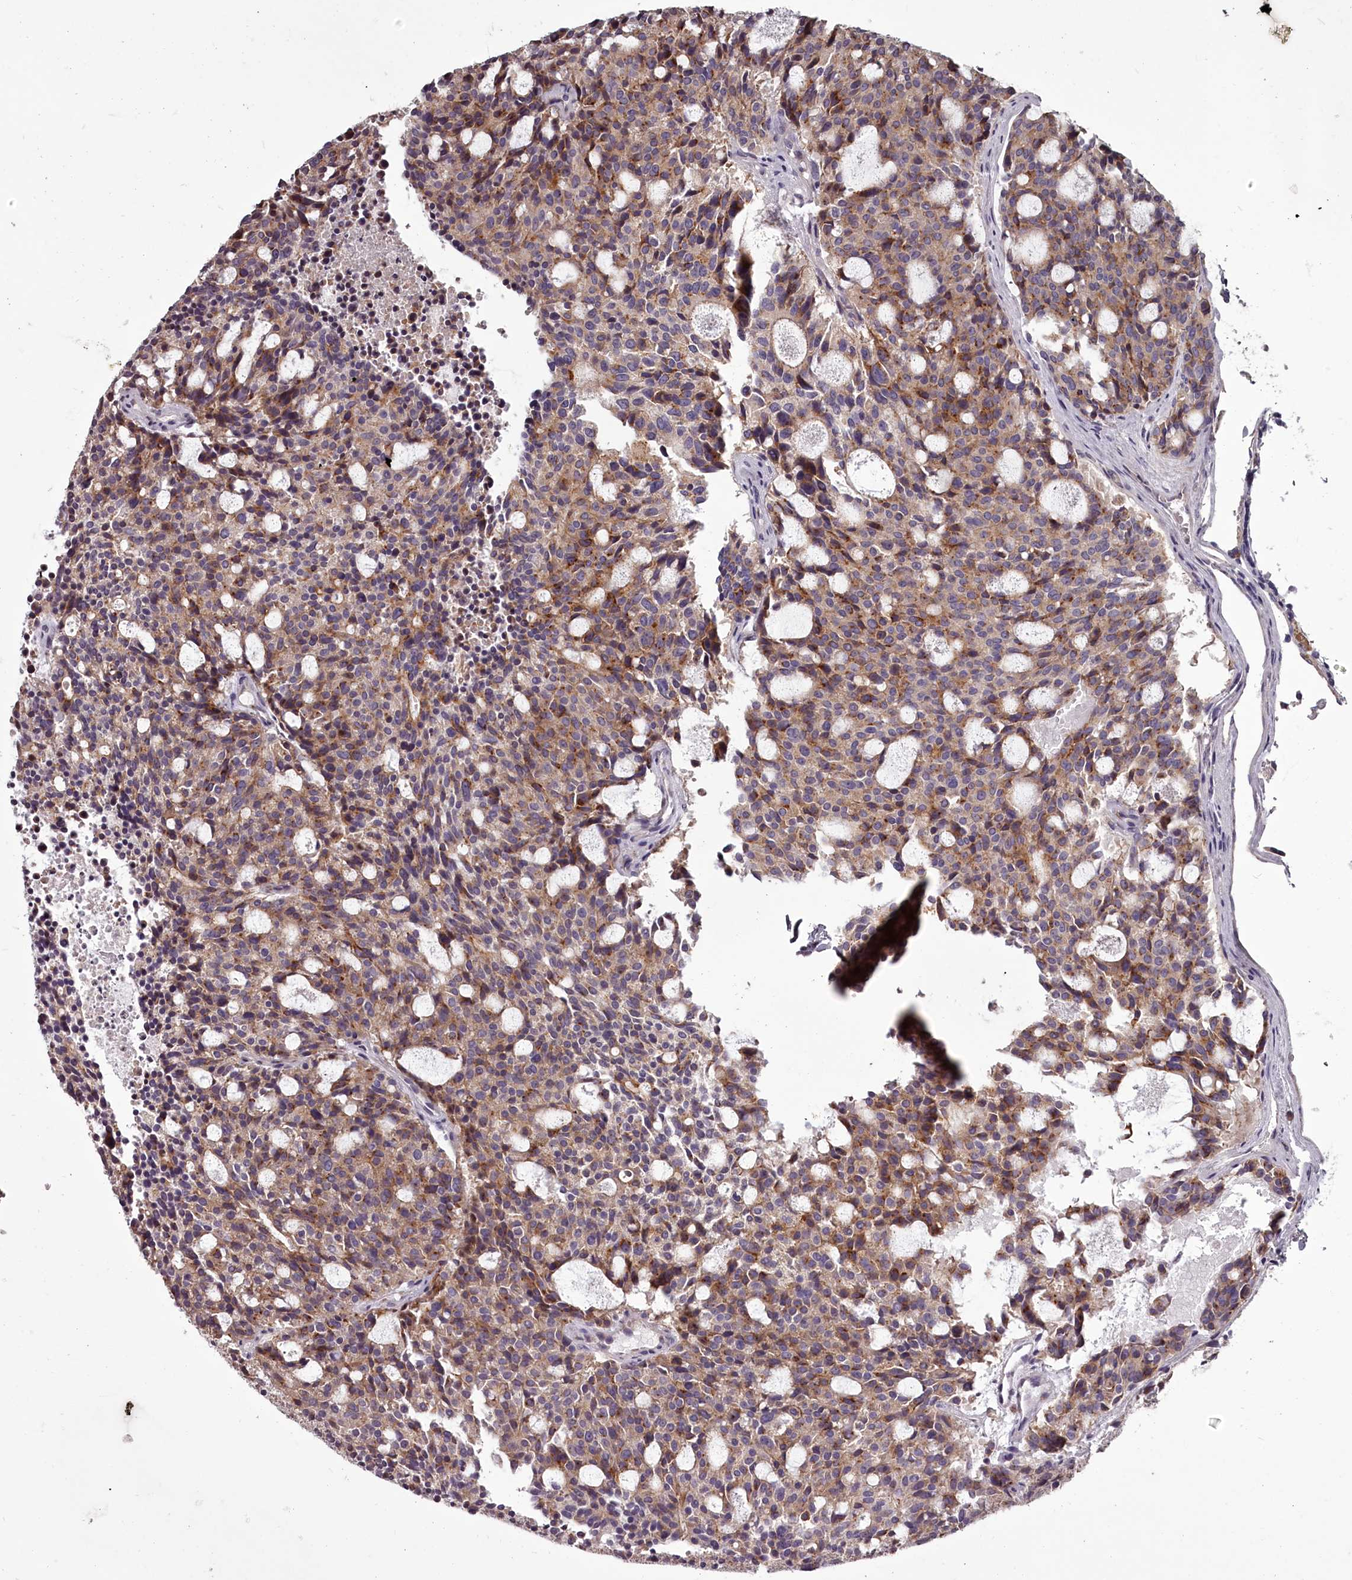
{"staining": {"intensity": "weak", "quantity": "25%-75%", "location": "cytoplasmic/membranous"}, "tissue": "carcinoid", "cell_type": "Tumor cells", "image_type": "cancer", "snomed": [{"axis": "morphology", "description": "Carcinoid, malignant, NOS"}, {"axis": "topography", "description": "Pancreas"}], "caption": "Immunohistochemistry micrograph of neoplastic tissue: human malignant carcinoid stained using IHC shows low levels of weak protein expression localized specifically in the cytoplasmic/membranous of tumor cells, appearing as a cytoplasmic/membranous brown color.", "gene": "STX6", "patient": {"sex": "female", "age": 54}}